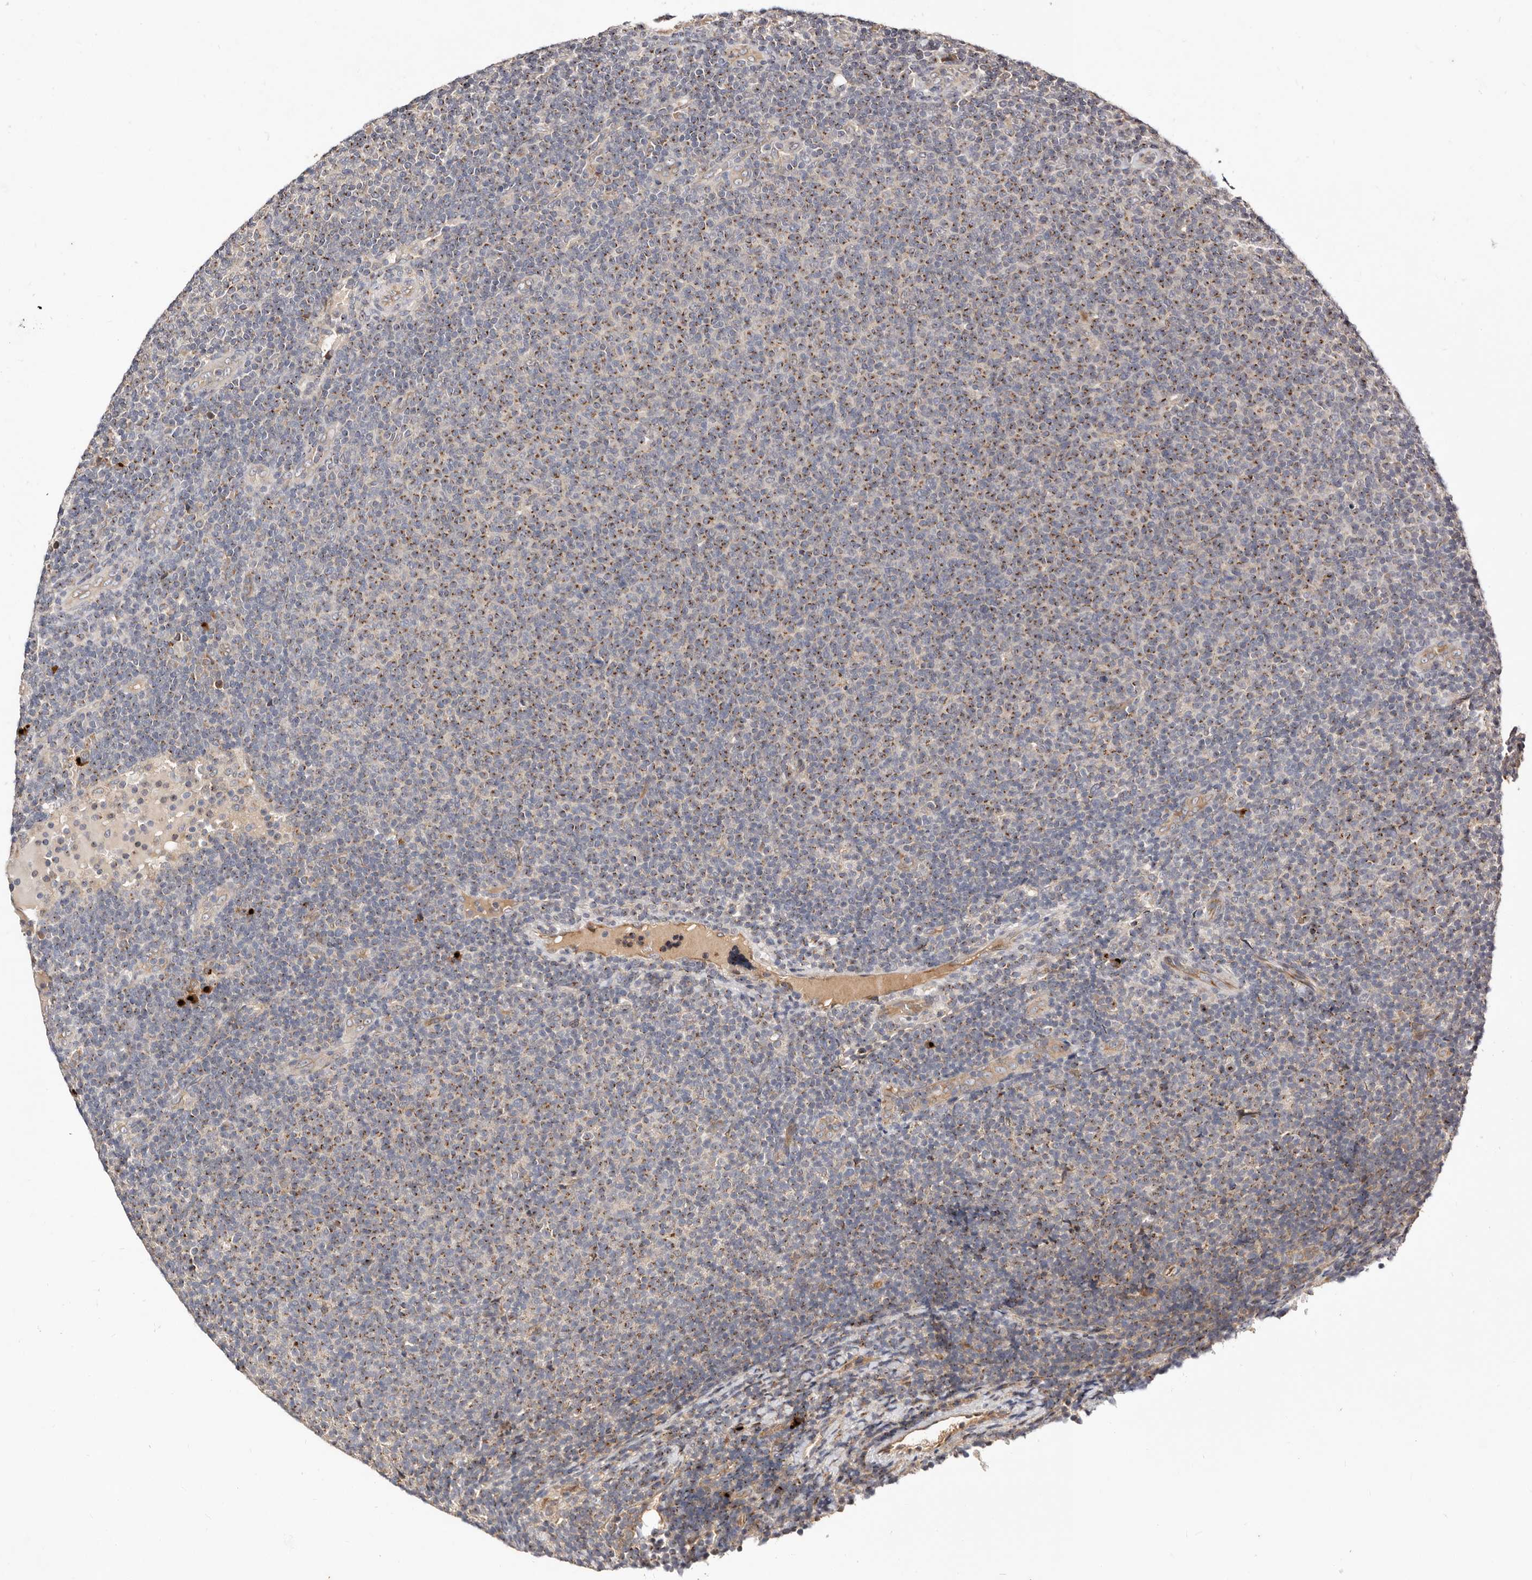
{"staining": {"intensity": "moderate", "quantity": ">75%", "location": "cytoplasmic/membranous"}, "tissue": "lymphoma", "cell_type": "Tumor cells", "image_type": "cancer", "snomed": [{"axis": "morphology", "description": "Malignant lymphoma, non-Hodgkin's type, Low grade"}, {"axis": "topography", "description": "Lymph node"}], "caption": "Malignant lymphoma, non-Hodgkin's type (low-grade) stained with immunohistochemistry shows moderate cytoplasmic/membranous positivity in about >75% of tumor cells.", "gene": "DACT2", "patient": {"sex": "male", "age": 66}}